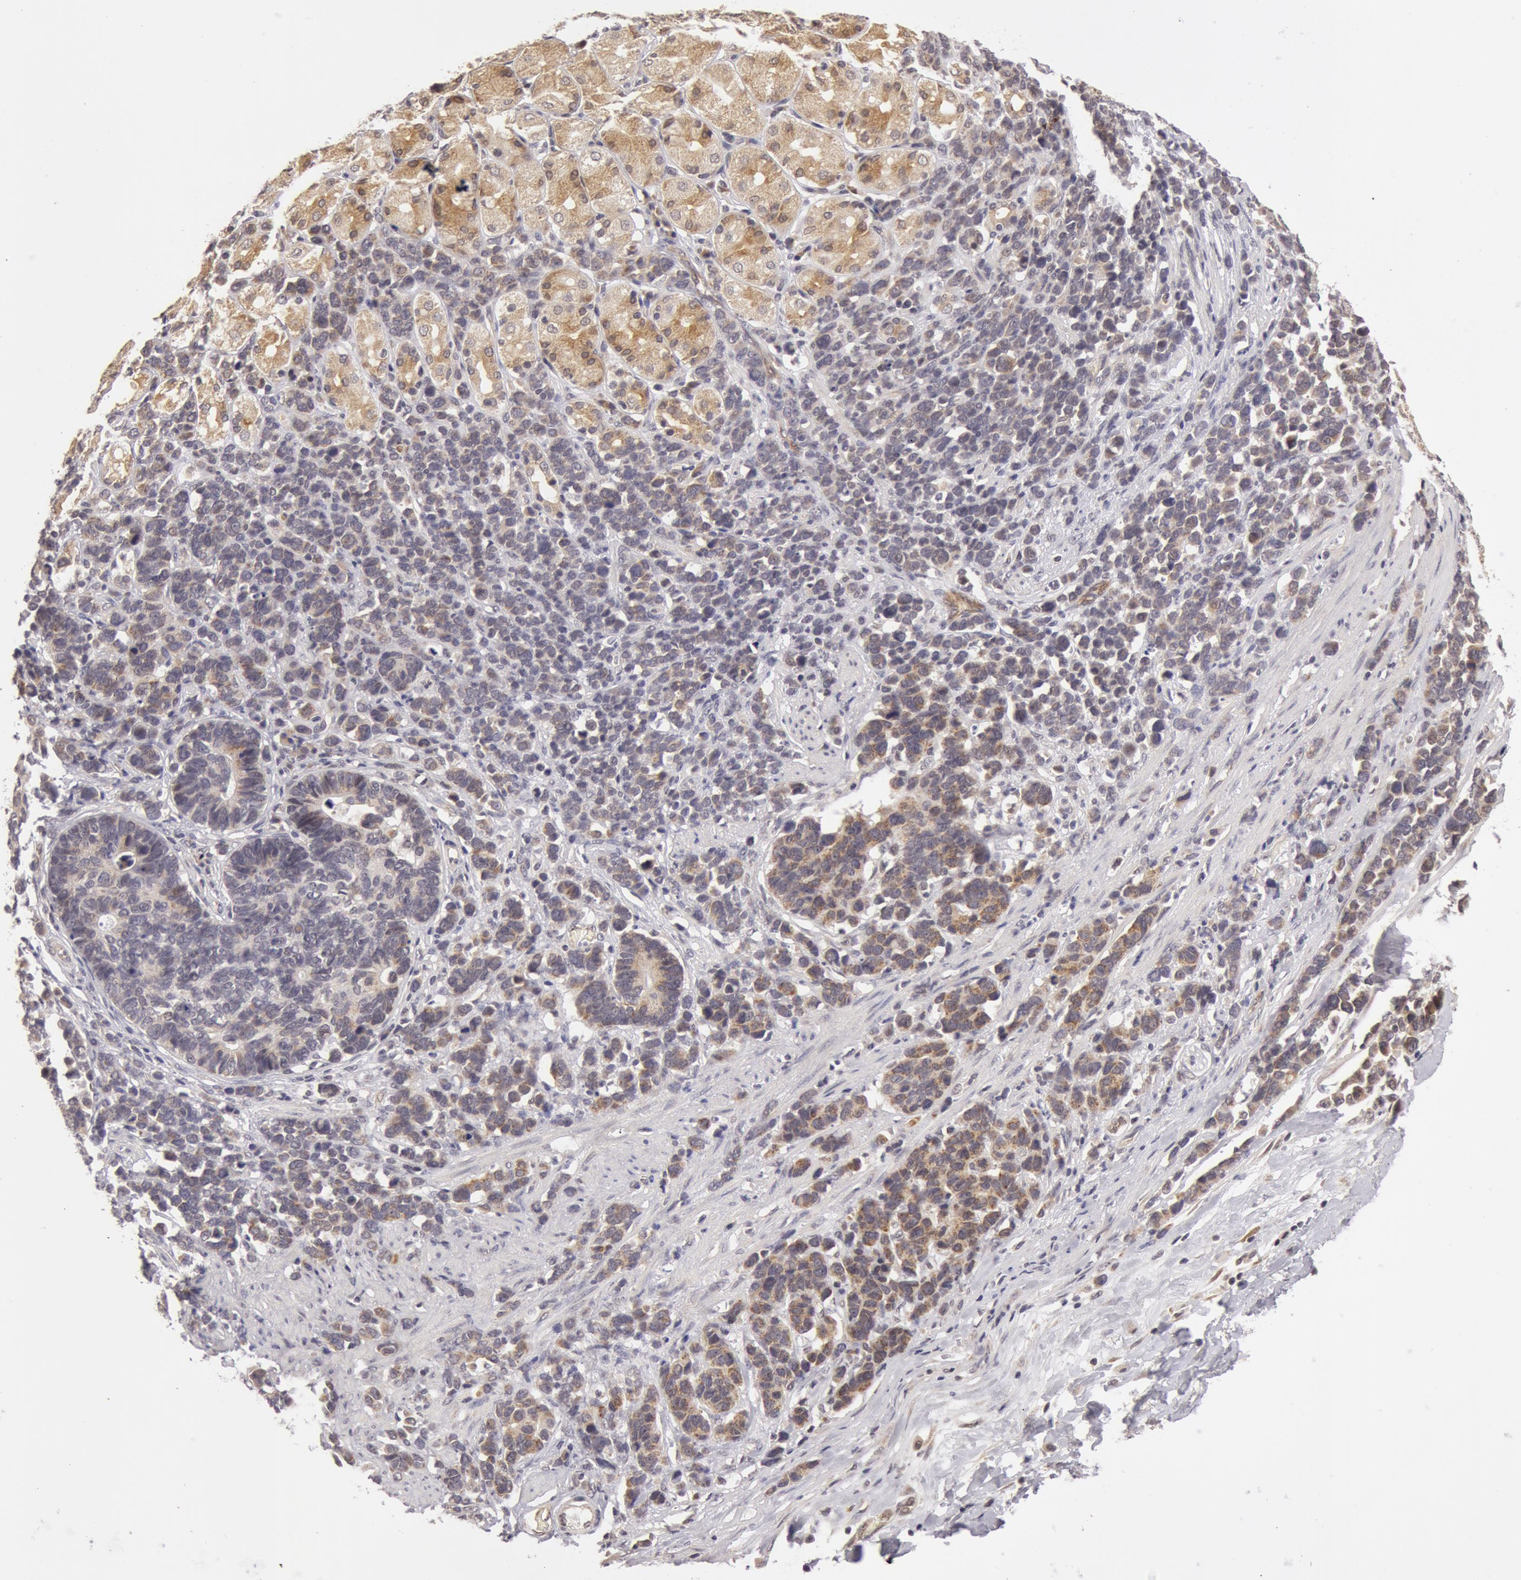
{"staining": {"intensity": "moderate", "quantity": ">75%", "location": "cytoplasmic/membranous"}, "tissue": "stomach cancer", "cell_type": "Tumor cells", "image_type": "cancer", "snomed": [{"axis": "morphology", "description": "Adenocarcinoma, NOS"}, {"axis": "topography", "description": "Stomach, upper"}], "caption": "Immunohistochemical staining of stomach cancer (adenocarcinoma) shows medium levels of moderate cytoplasmic/membranous positivity in approximately >75% of tumor cells. The protein of interest is stained brown, and the nuclei are stained in blue (DAB IHC with brightfield microscopy, high magnification).", "gene": "SYTL4", "patient": {"sex": "male", "age": 71}}